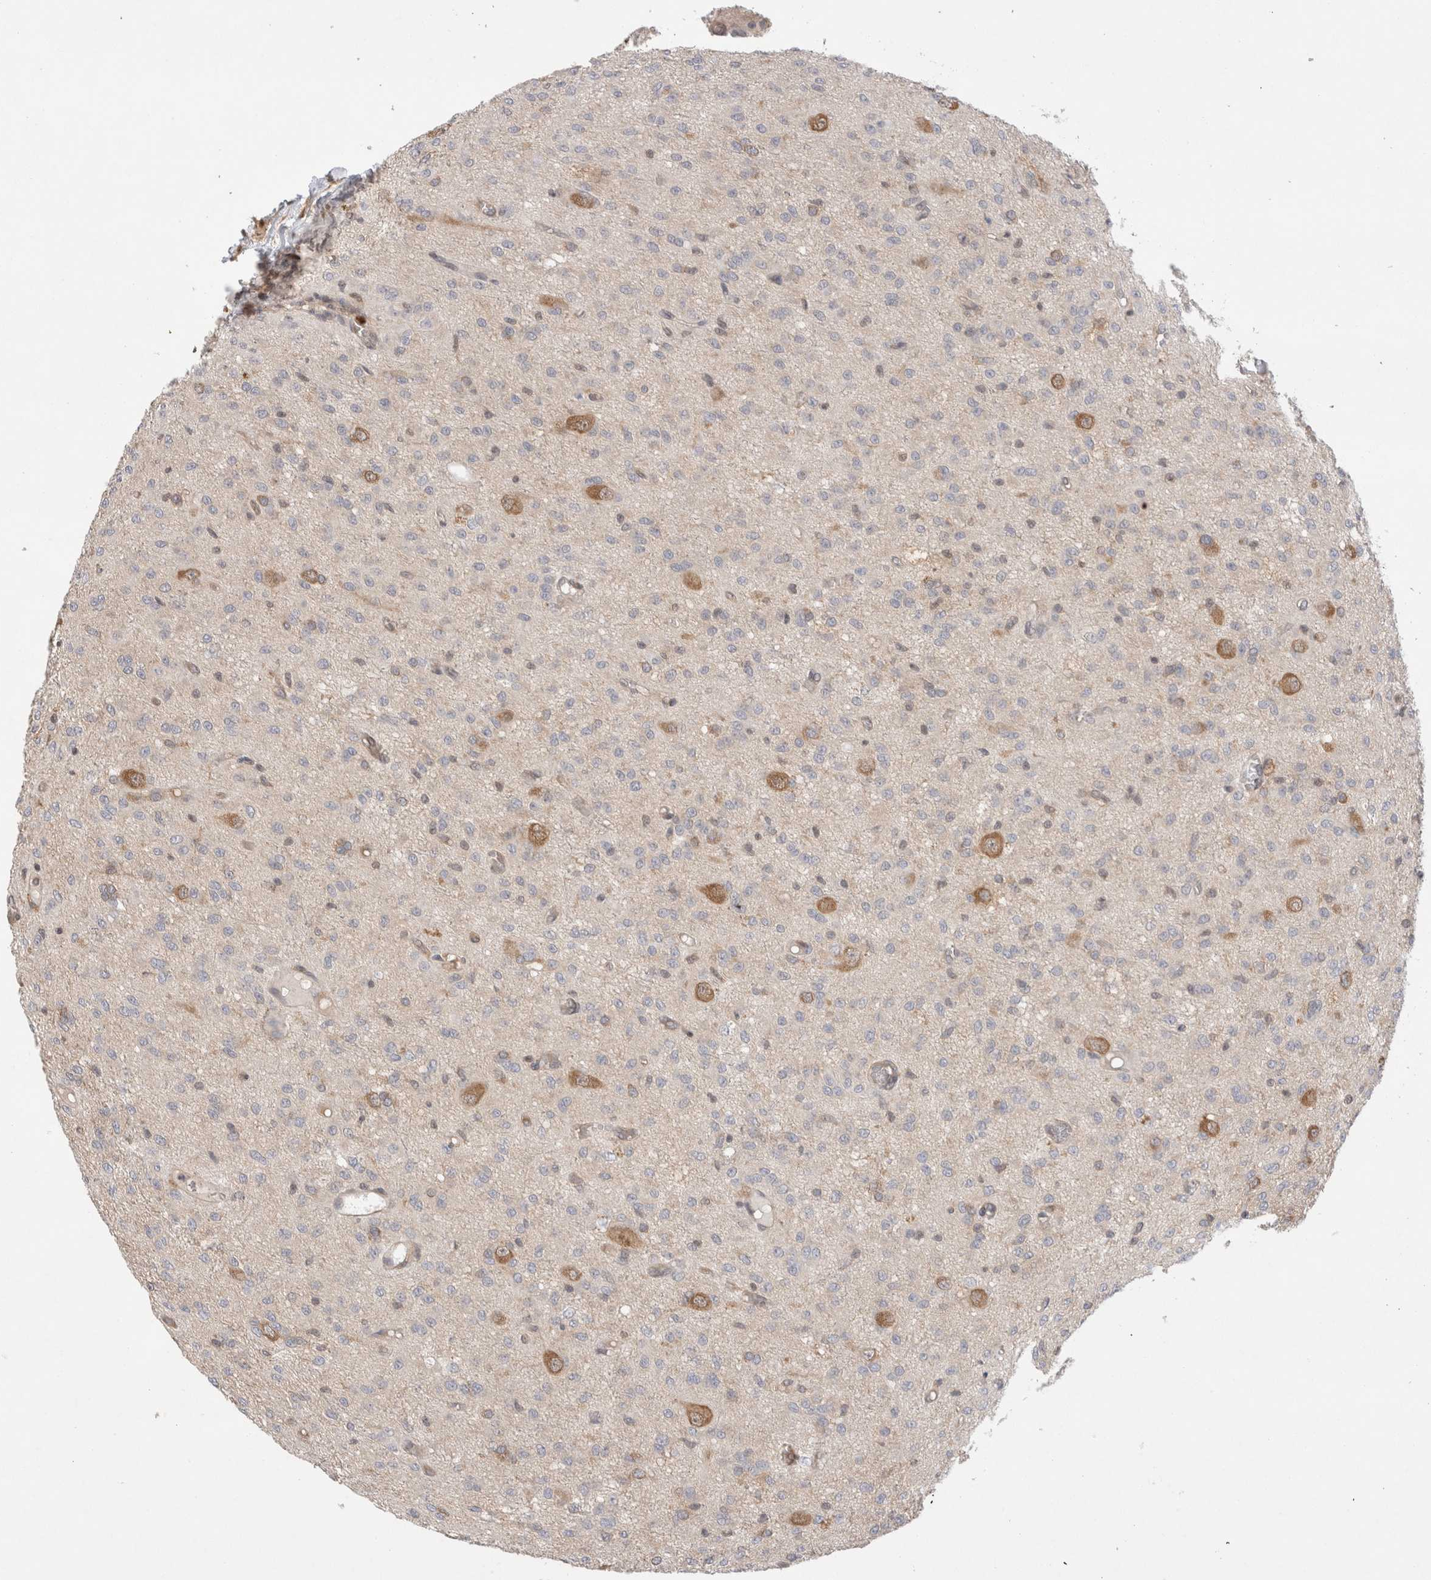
{"staining": {"intensity": "negative", "quantity": "none", "location": "none"}, "tissue": "glioma", "cell_type": "Tumor cells", "image_type": "cancer", "snomed": [{"axis": "morphology", "description": "Glioma, malignant, High grade"}, {"axis": "topography", "description": "Brain"}], "caption": "Immunohistochemistry (IHC) histopathology image of neoplastic tissue: human high-grade glioma (malignant) stained with DAB (3,3'-diaminobenzidine) displays no significant protein staining in tumor cells.", "gene": "EIF3E", "patient": {"sex": "female", "age": 59}}